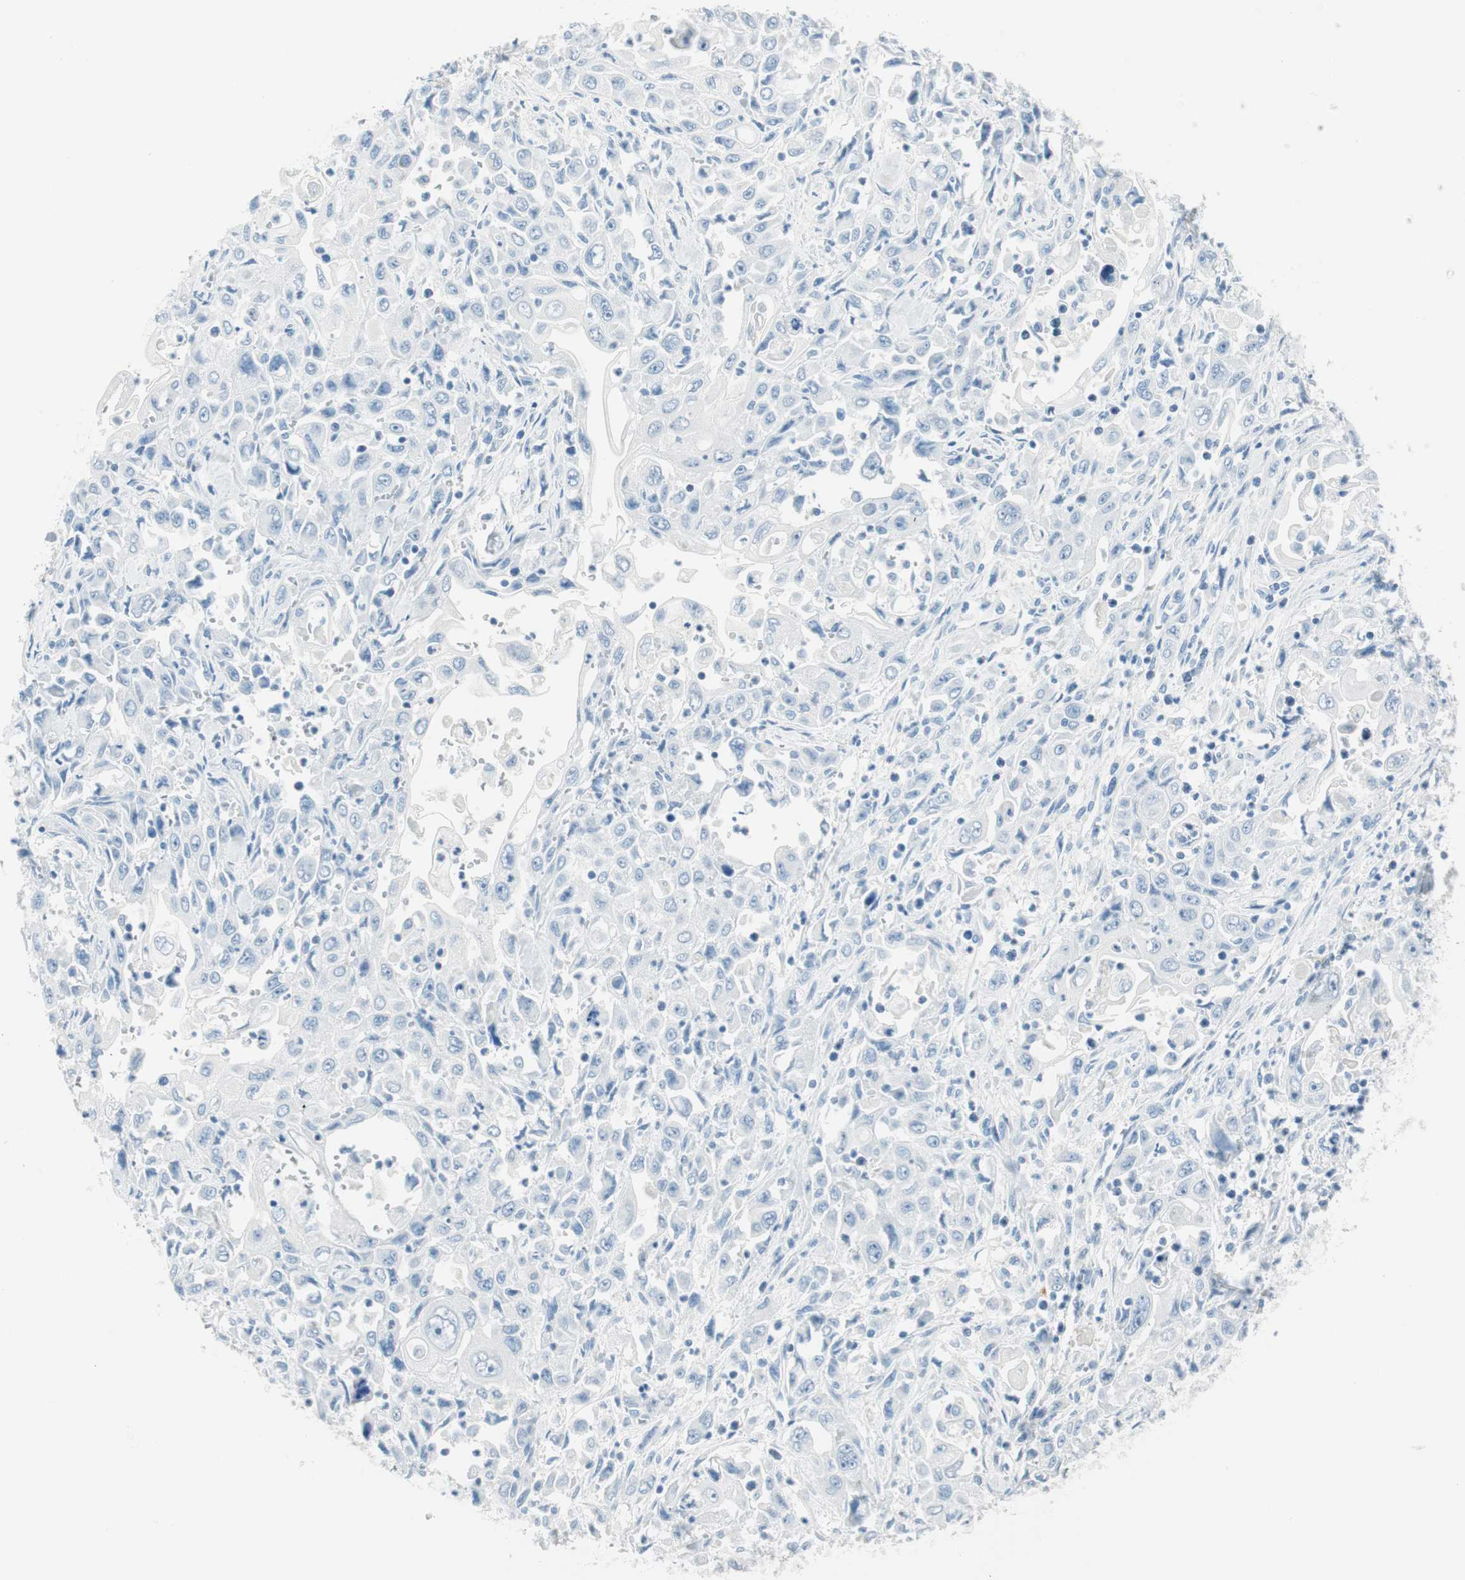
{"staining": {"intensity": "negative", "quantity": "none", "location": "none"}, "tissue": "pancreatic cancer", "cell_type": "Tumor cells", "image_type": "cancer", "snomed": [{"axis": "morphology", "description": "Adenocarcinoma, NOS"}, {"axis": "topography", "description": "Pancreas"}], "caption": "The histopathology image displays no significant expression in tumor cells of pancreatic cancer (adenocarcinoma).", "gene": "TNFRSF13C", "patient": {"sex": "male", "age": 70}}